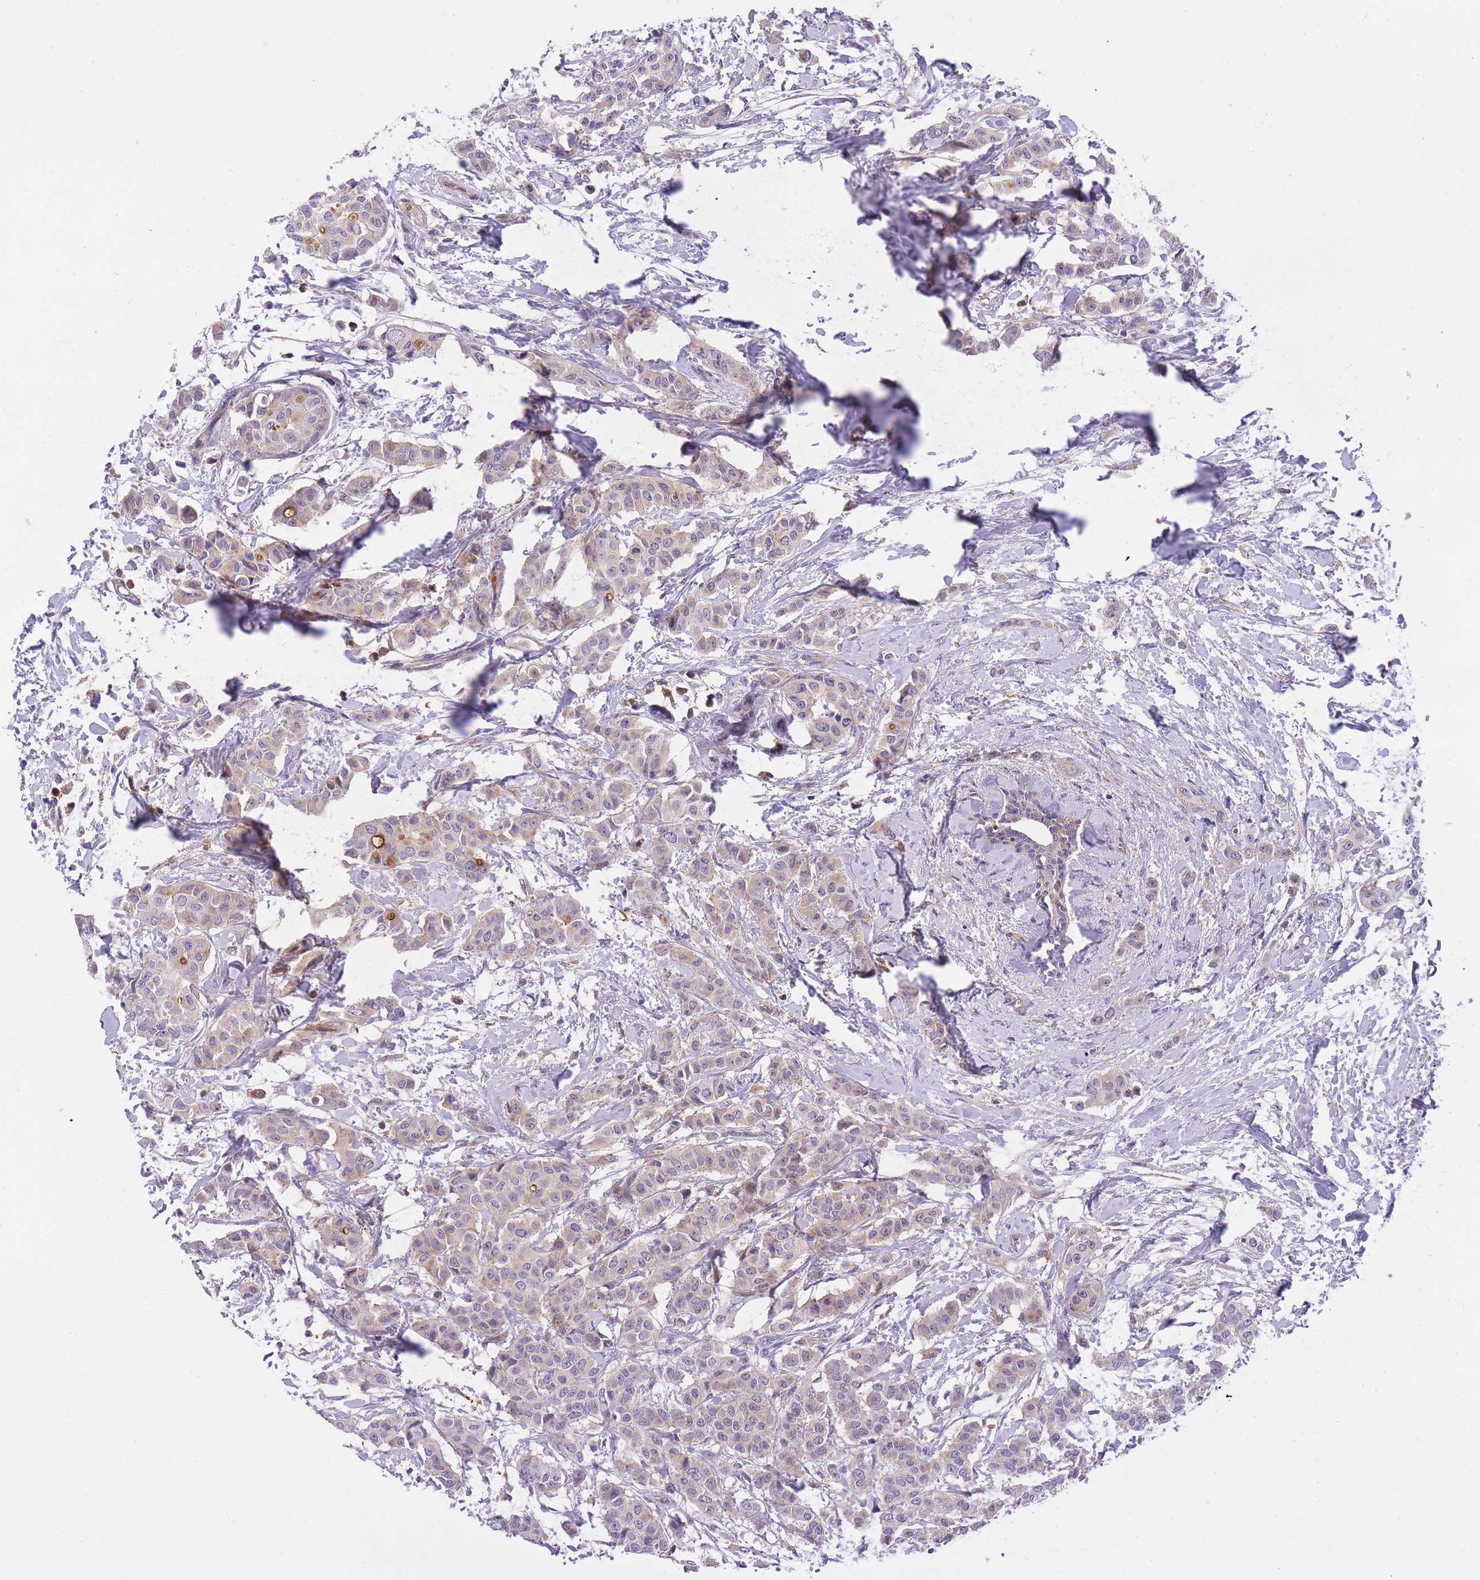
{"staining": {"intensity": "weak", "quantity": ">75%", "location": "cytoplasmic/membranous"}, "tissue": "breast cancer", "cell_type": "Tumor cells", "image_type": "cancer", "snomed": [{"axis": "morphology", "description": "Duct carcinoma"}, {"axis": "topography", "description": "Breast"}], "caption": "Immunohistochemical staining of human breast cancer shows weak cytoplasmic/membranous protein staining in about >75% of tumor cells. (brown staining indicates protein expression, while blue staining denotes nuclei).", "gene": "CRYGN", "patient": {"sex": "female", "age": 40}}